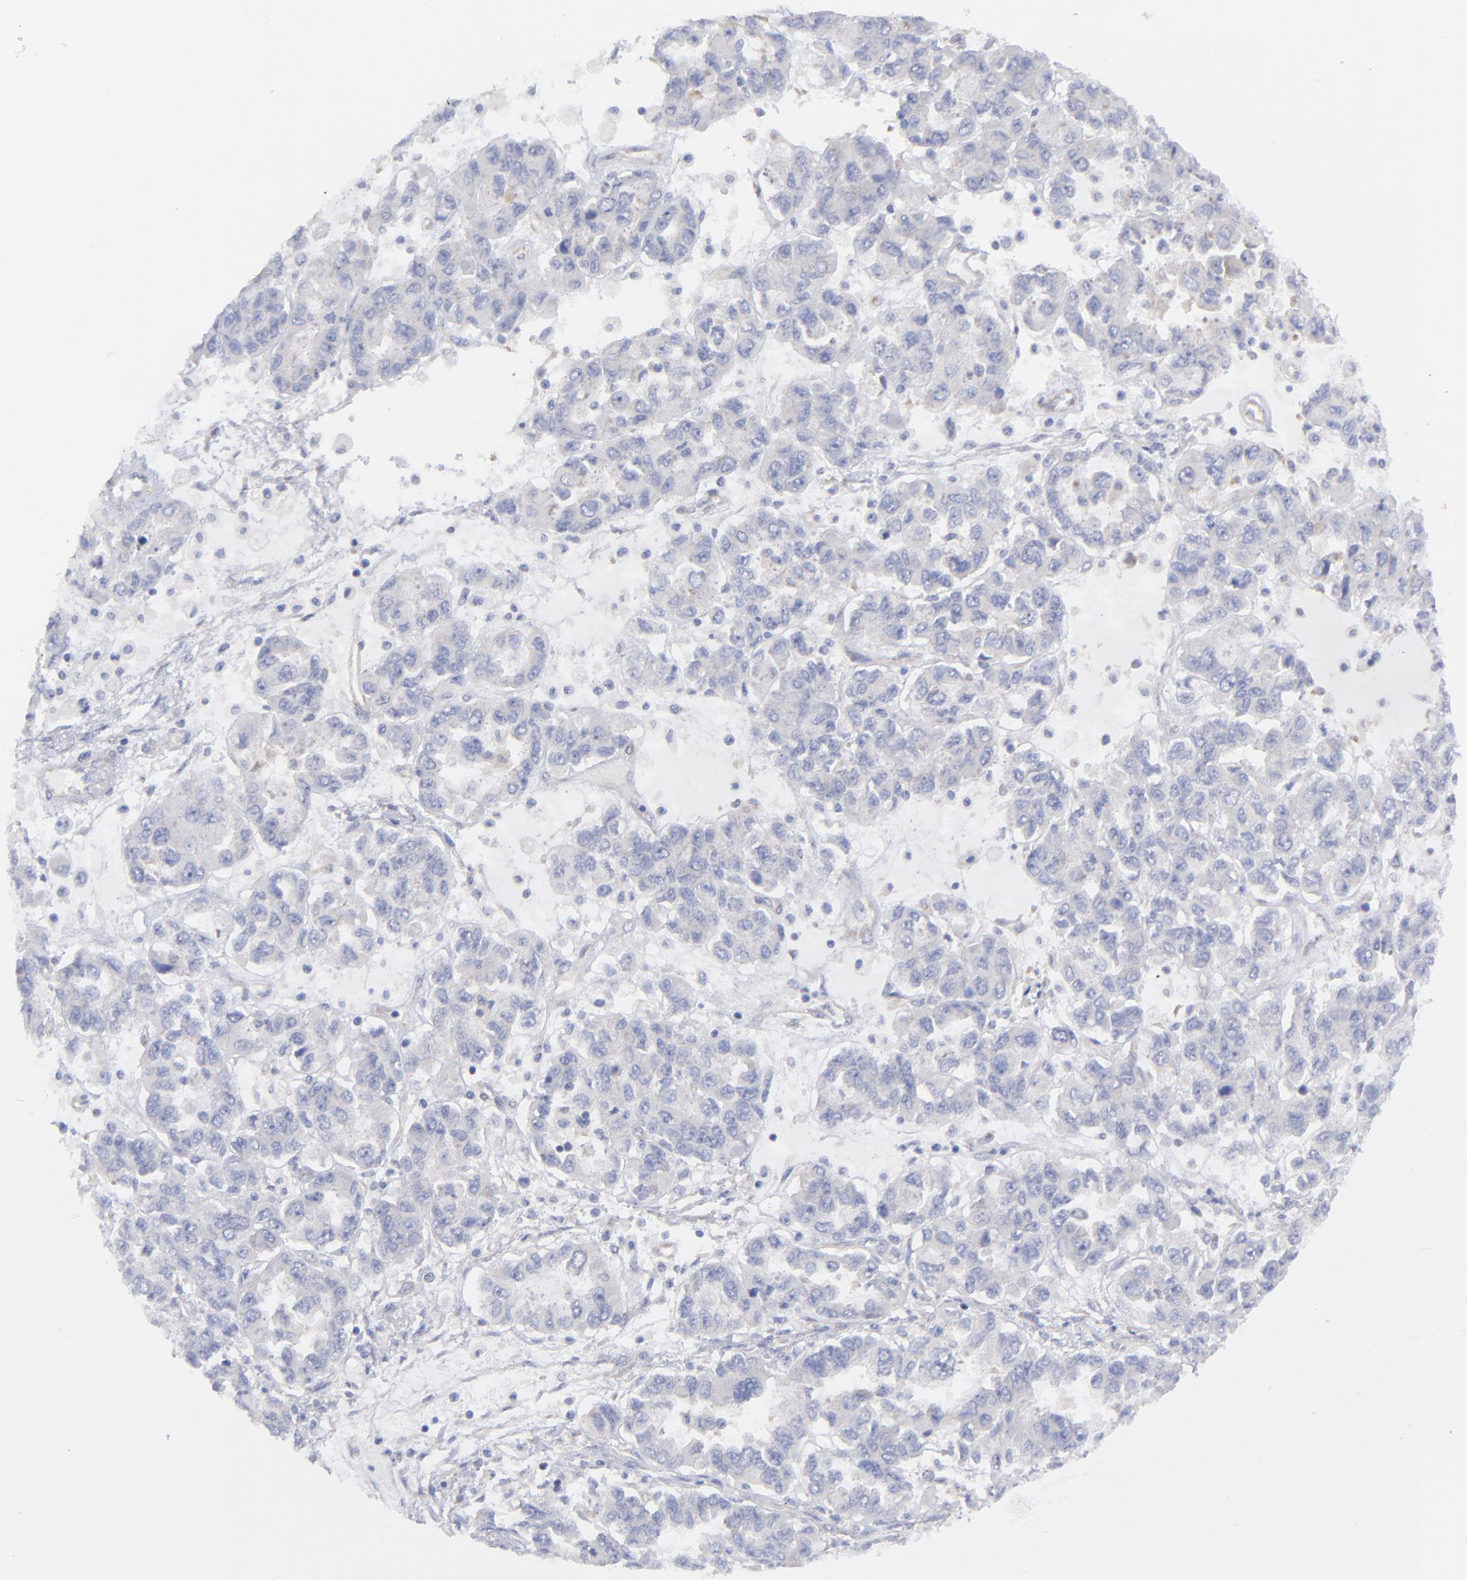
{"staining": {"intensity": "negative", "quantity": "none", "location": "none"}, "tissue": "ovarian cancer", "cell_type": "Tumor cells", "image_type": "cancer", "snomed": [{"axis": "morphology", "description": "Cystadenocarcinoma, serous, NOS"}, {"axis": "topography", "description": "Ovary"}], "caption": "This is an immunohistochemistry image of serous cystadenocarcinoma (ovarian). There is no expression in tumor cells.", "gene": "EIF2AK2", "patient": {"sex": "female", "age": 84}}